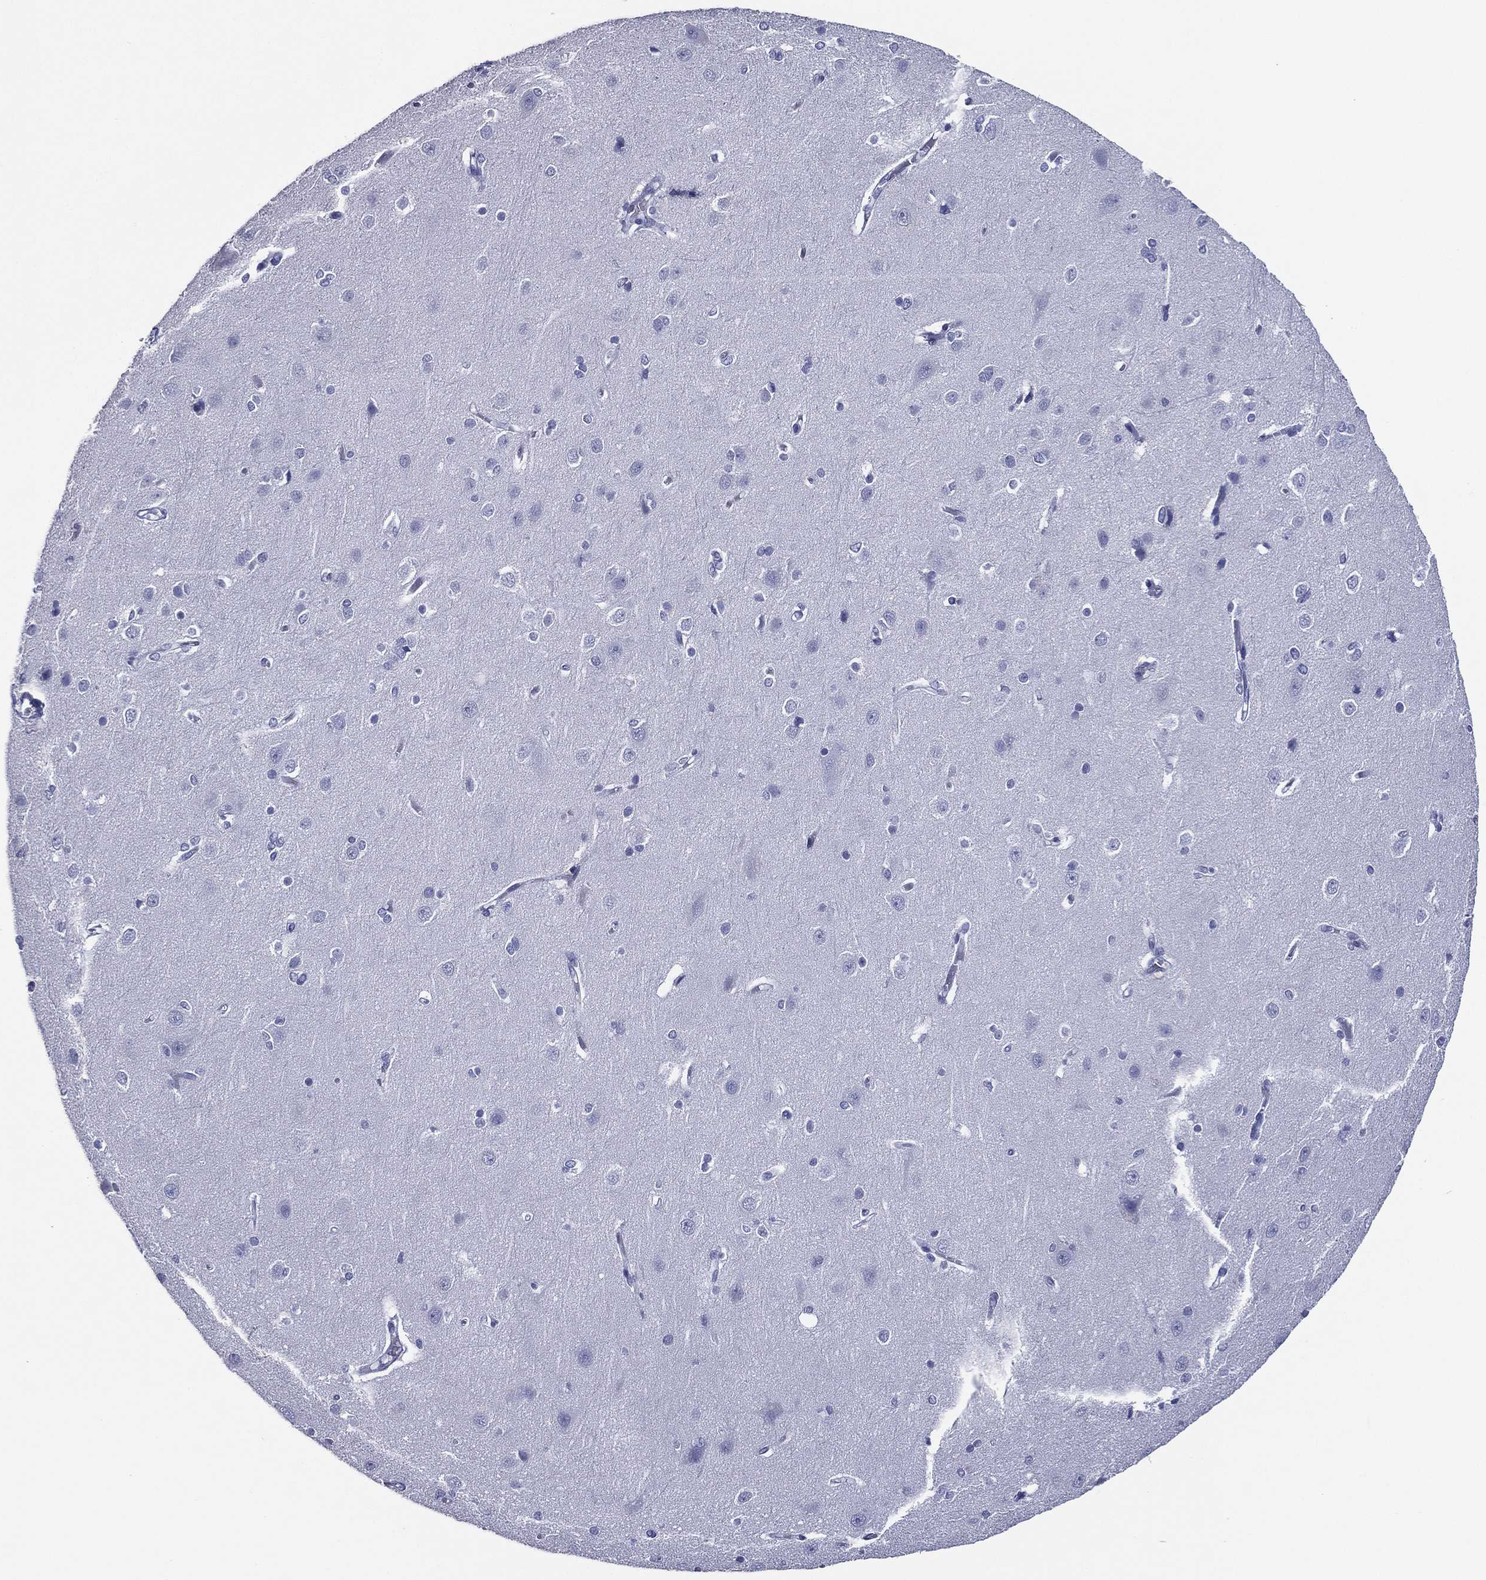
{"staining": {"intensity": "negative", "quantity": "none", "location": "none"}, "tissue": "cerebral cortex", "cell_type": "Endothelial cells", "image_type": "normal", "snomed": [{"axis": "morphology", "description": "Normal tissue, NOS"}, {"axis": "topography", "description": "Cerebral cortex"}], "caption": "A high-resolution photomicrograph shows IHC staining of benign cerebral cortex, which demonstrates no significant positivity in endothelial cells.", "gene": "TFAP2A", "patient": {"sex": "male", "age": 37}}